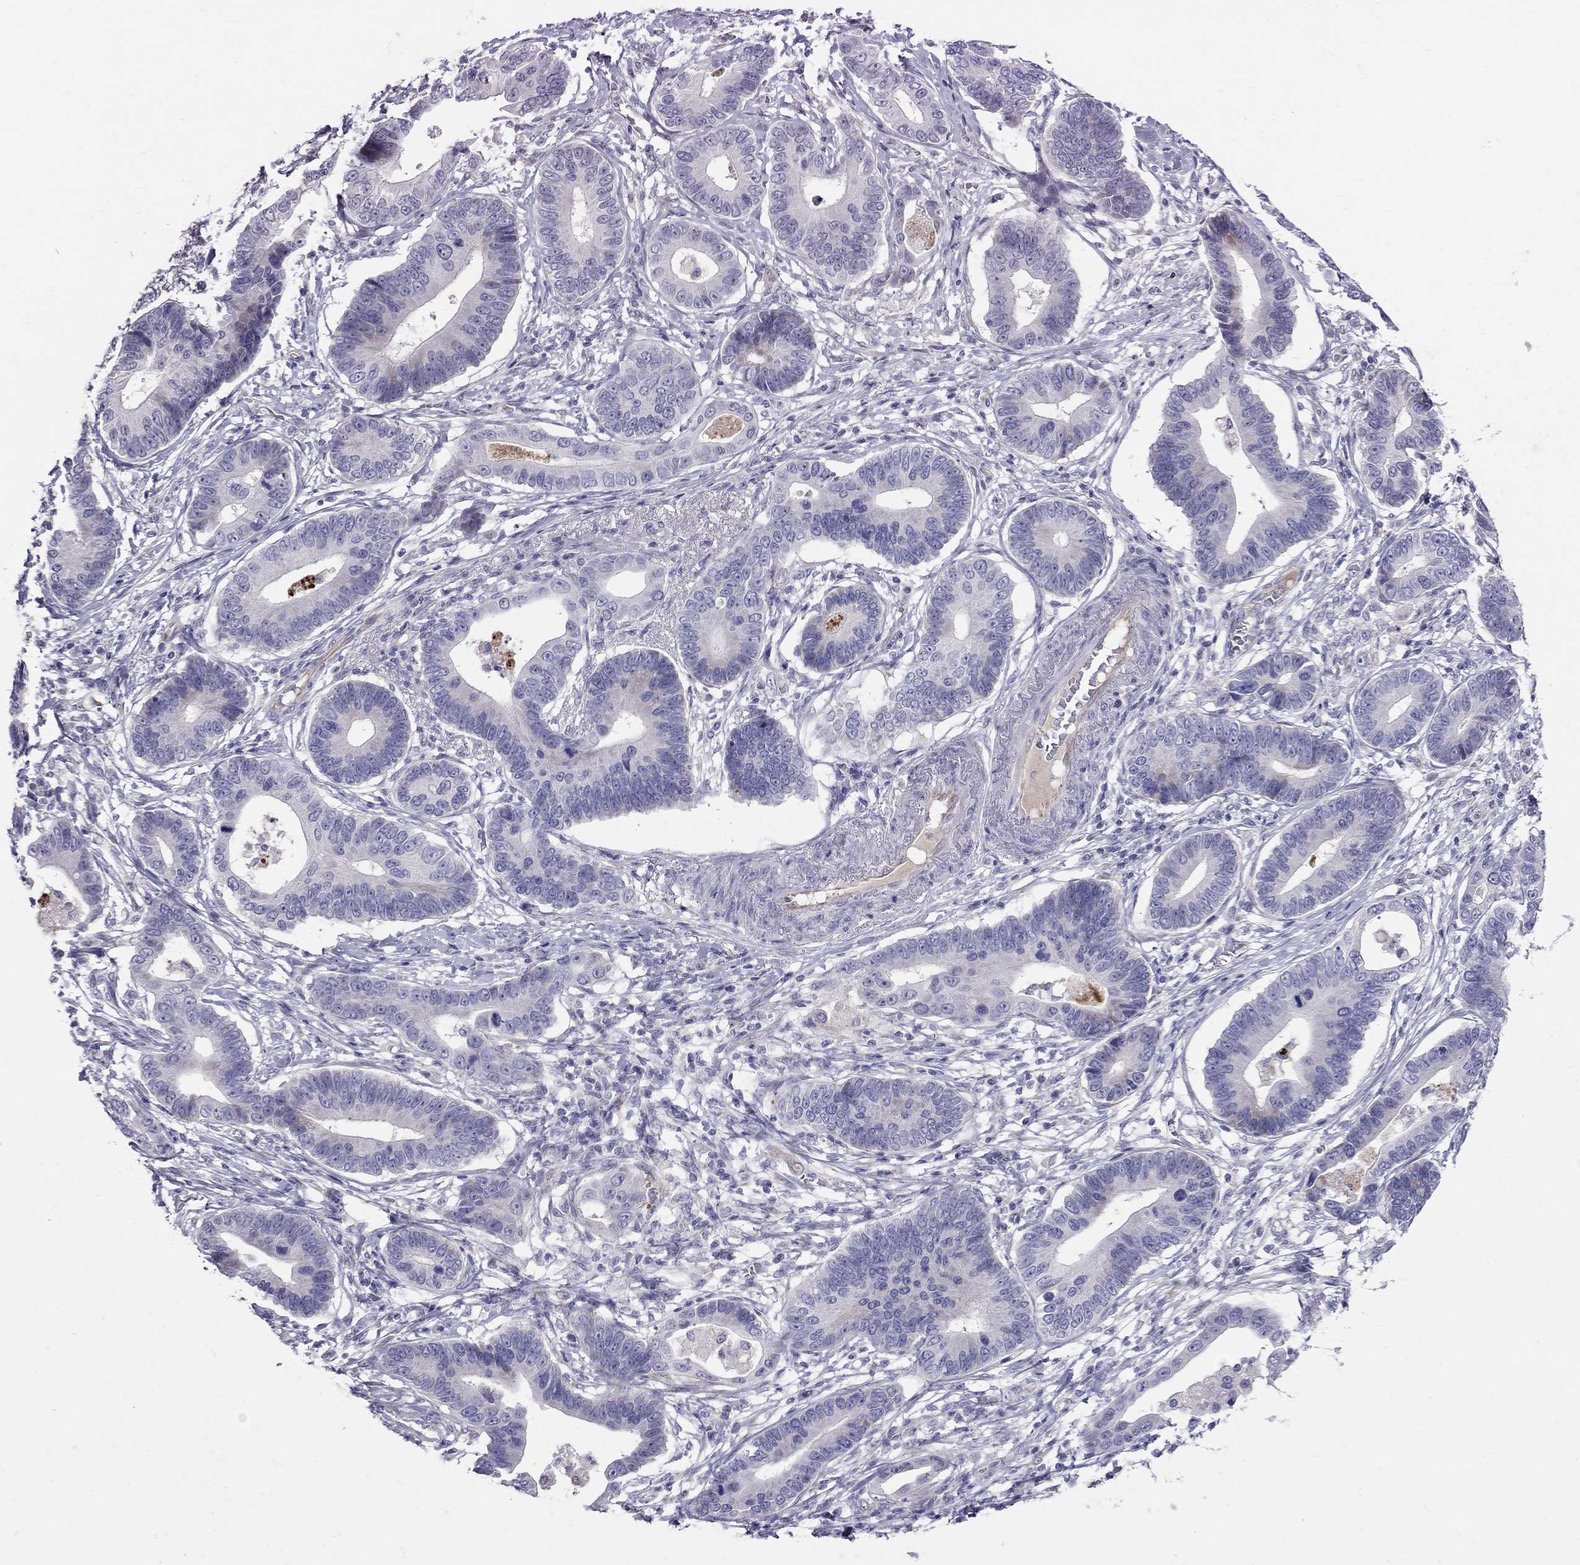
{"staining": {"intensity": "negative", "quantity": "none", "location": "none"}, "tissue": "stomach cancer", "cell_type": "Tumor cells", "image_type": "cancer", "snomed": [{"axis": "morphology", "description": "Adenocarcinoma, NOS"}, {"axis": "topography", "description": "Stomach"}], "caption": "Stomach cancer (adenocarcinoma) stained for a protein using immunohistochemistry reveals no expression tumor cells.", "gene": "SPINT4", "patient": {"sex": "male", "age": 84}}